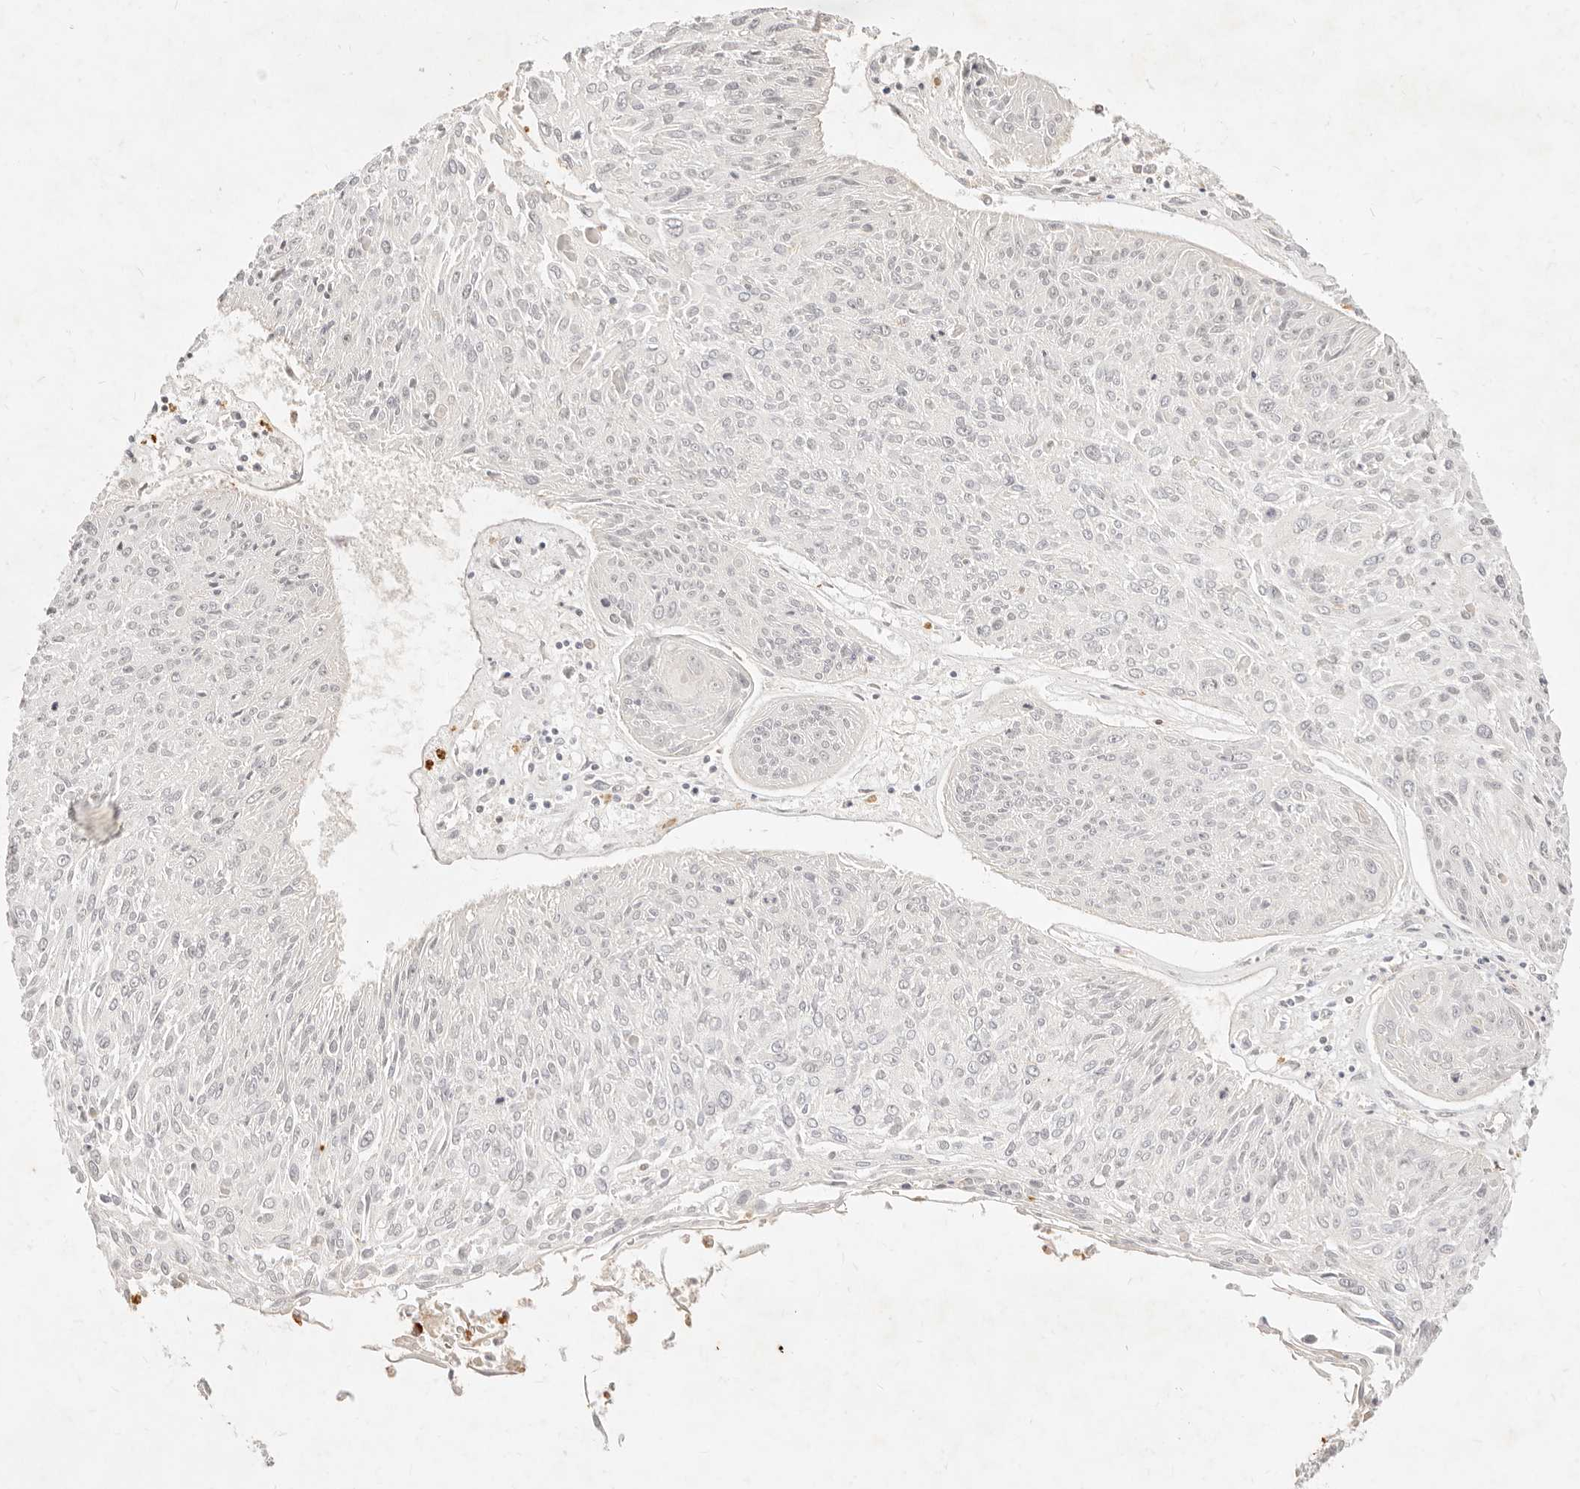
{"staining": {"intensity": "negative", "quantity": "none", "location": "none"}, "tissue": "cervical cancer", "cell_type": "Tumor cells", "image_type": "cancer", "snomed": [{"axis": "morphology", "description": "Squamous cell carcinoma, NOS"}, {"axis": "topography", "description": "Cervix"}], "caption": "Immunohistochemistry (IHC) photomicrograph of cervical squamous cell carcinoma stained for a protein (brown), which demonstrates no expression in tumor cells.", "gene": "ASCL3", "patient": {"sex": "female", "age": 51}}